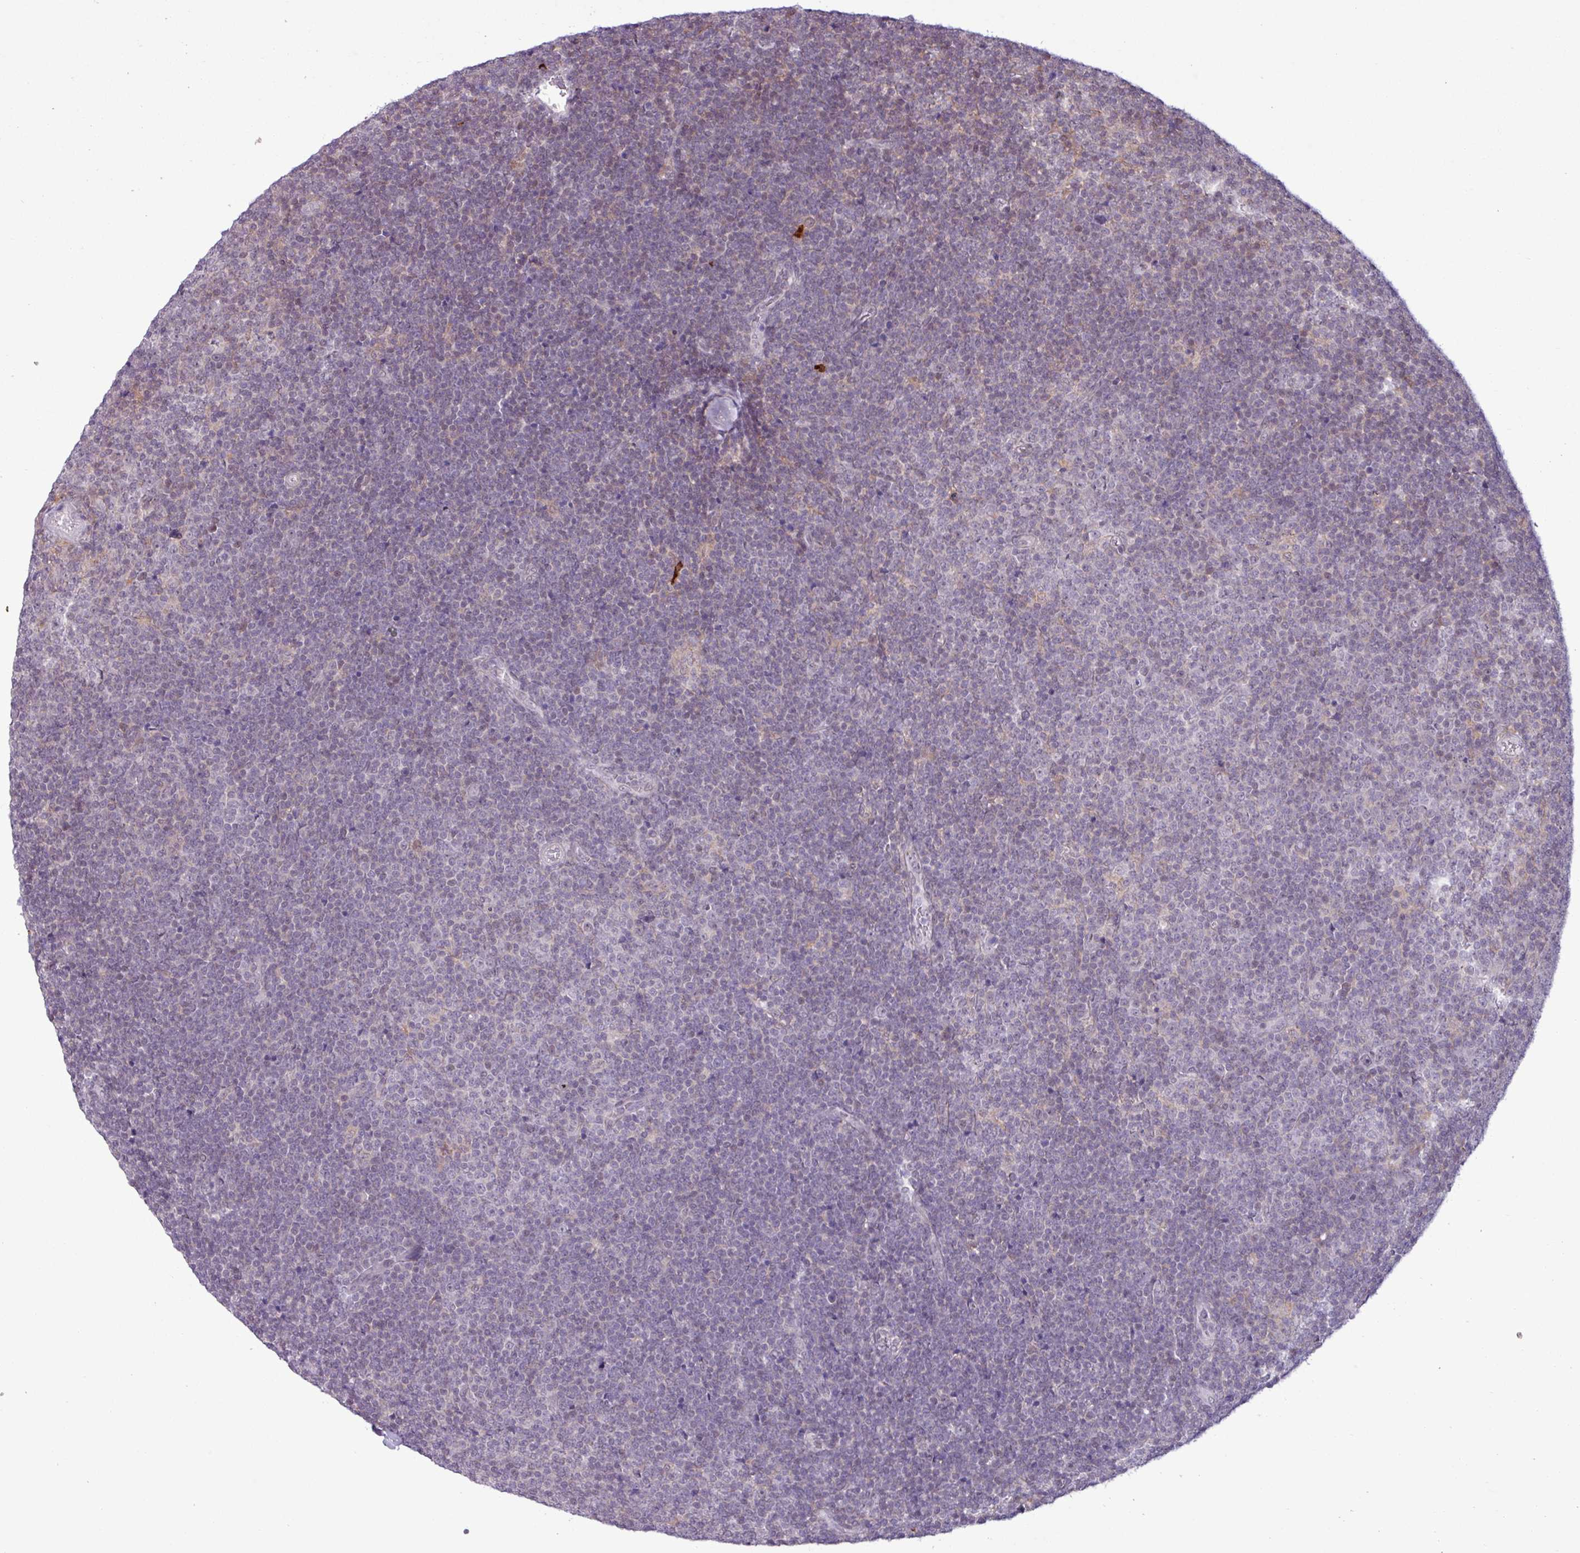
{"staining": {"intensity": "negative", "quantity": "none", "location": "none"}, "tissue": "lymphoma", "cell_type": "Tumor cells", "image_type": "cancer", "snomed": [{"axis": "morphology", "description": "Malignant lymphoma, non-Hodgkin's type, Low grade"}, {"axis": "topography", "description": "Lymph node"}], "caption": "Lymphoma was stained to show a protein in brown. There is no significant positivity in tumor cells.", "gene": "NOTCH2", "patient": {"sex": "male", "age": 48}}